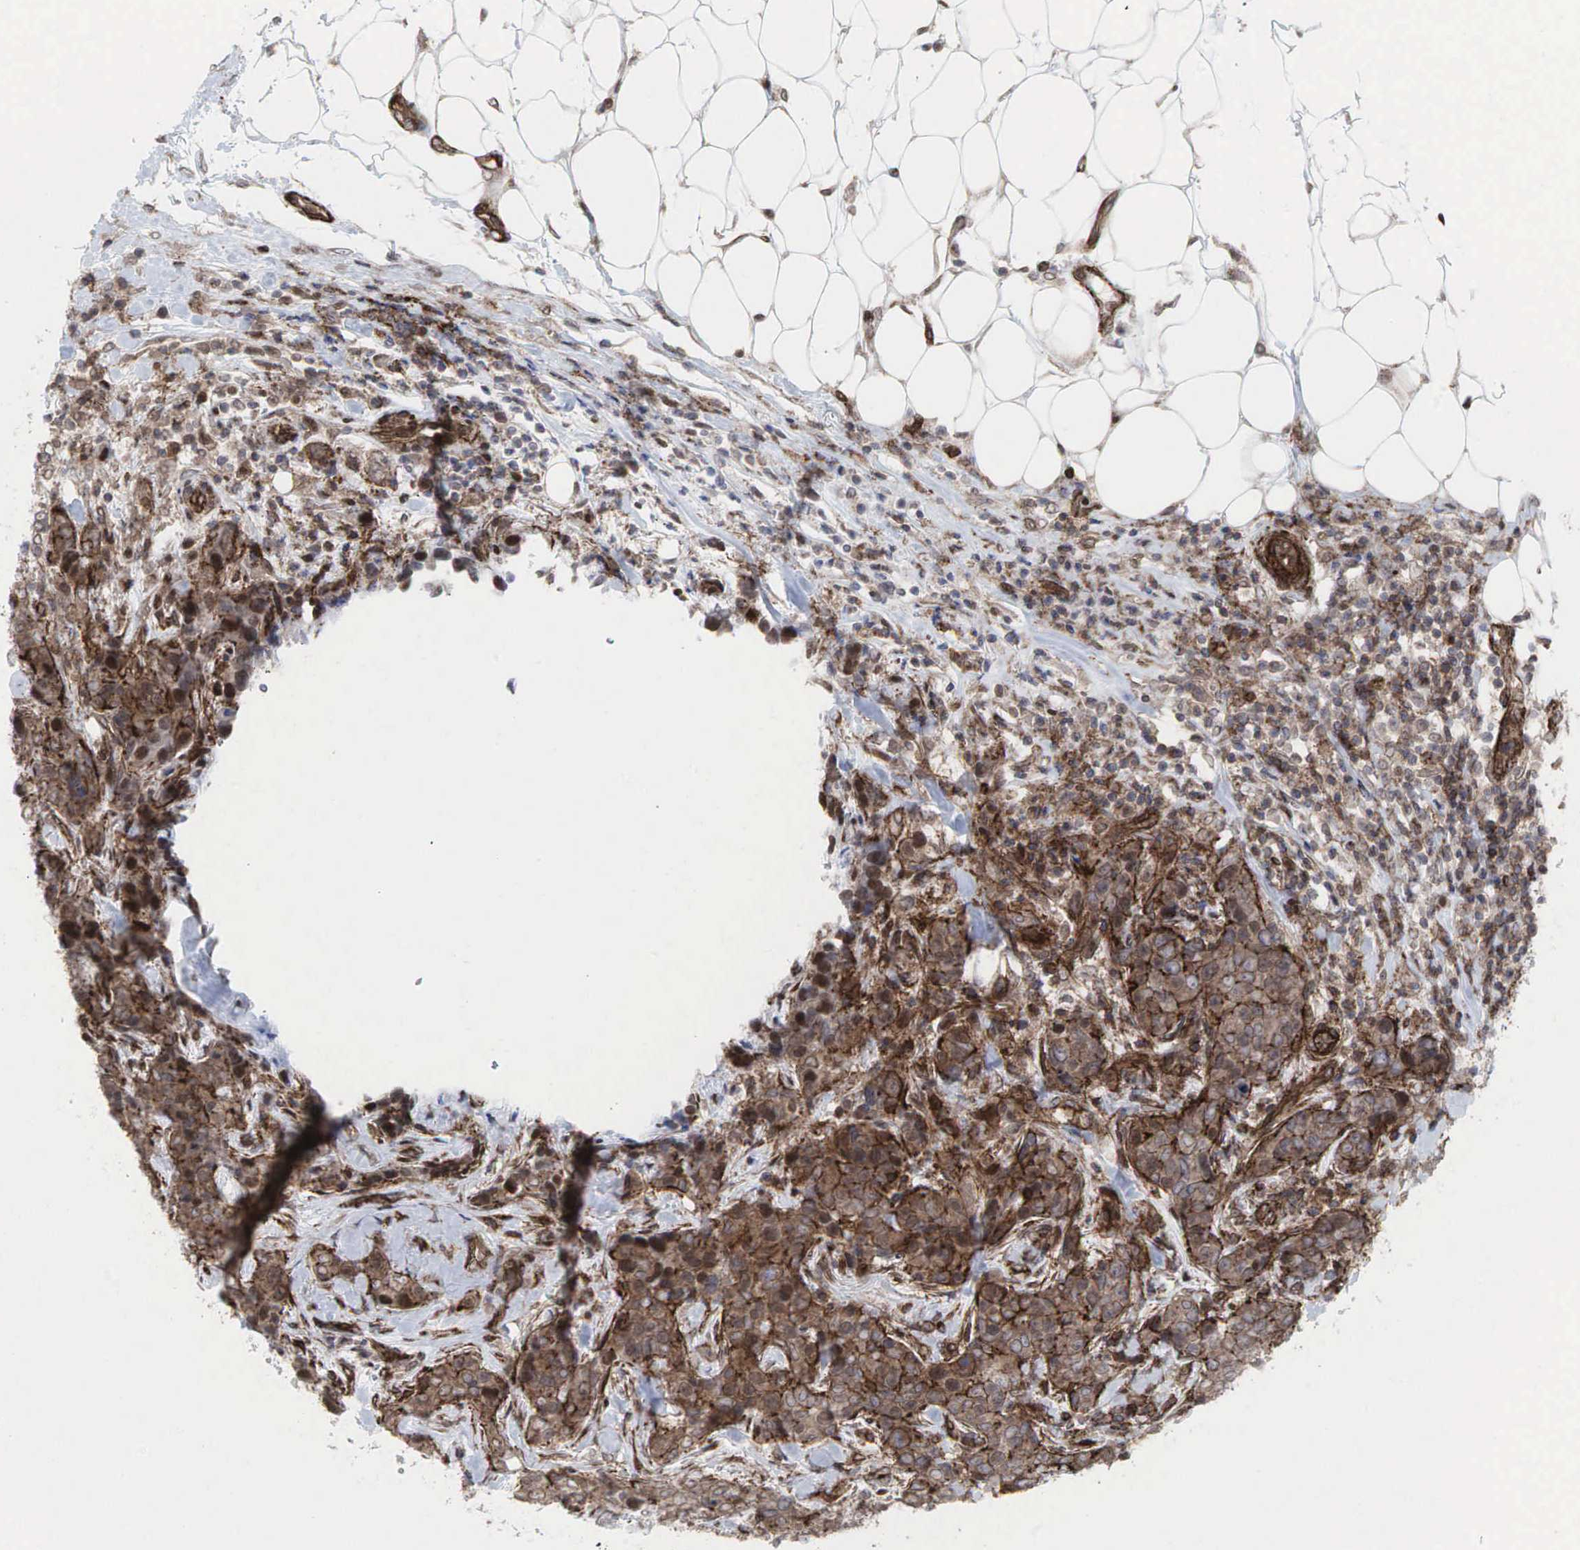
{"staining": {"intensity": "moderate", "quantity": ">75%", "location": "cytoplasmic/membranous"}, "tissue": "breast cancer", "cell_type": "Tumor cells", "image_type": "cancer", "snomed": [{"axis": "morphology", "description": "Duct carcinoma"}, {"axis": "topography", "description": "Breast"}], "caption": "Immunohistochemical staining of human intraductal carcinoma (breast) reveals medium levels of moderate cytoplasmic/membranous expression in approximately >75% of tumor cells.", "gene": "GPRASP1", "patient": {"sex": "female", "age": 91}}